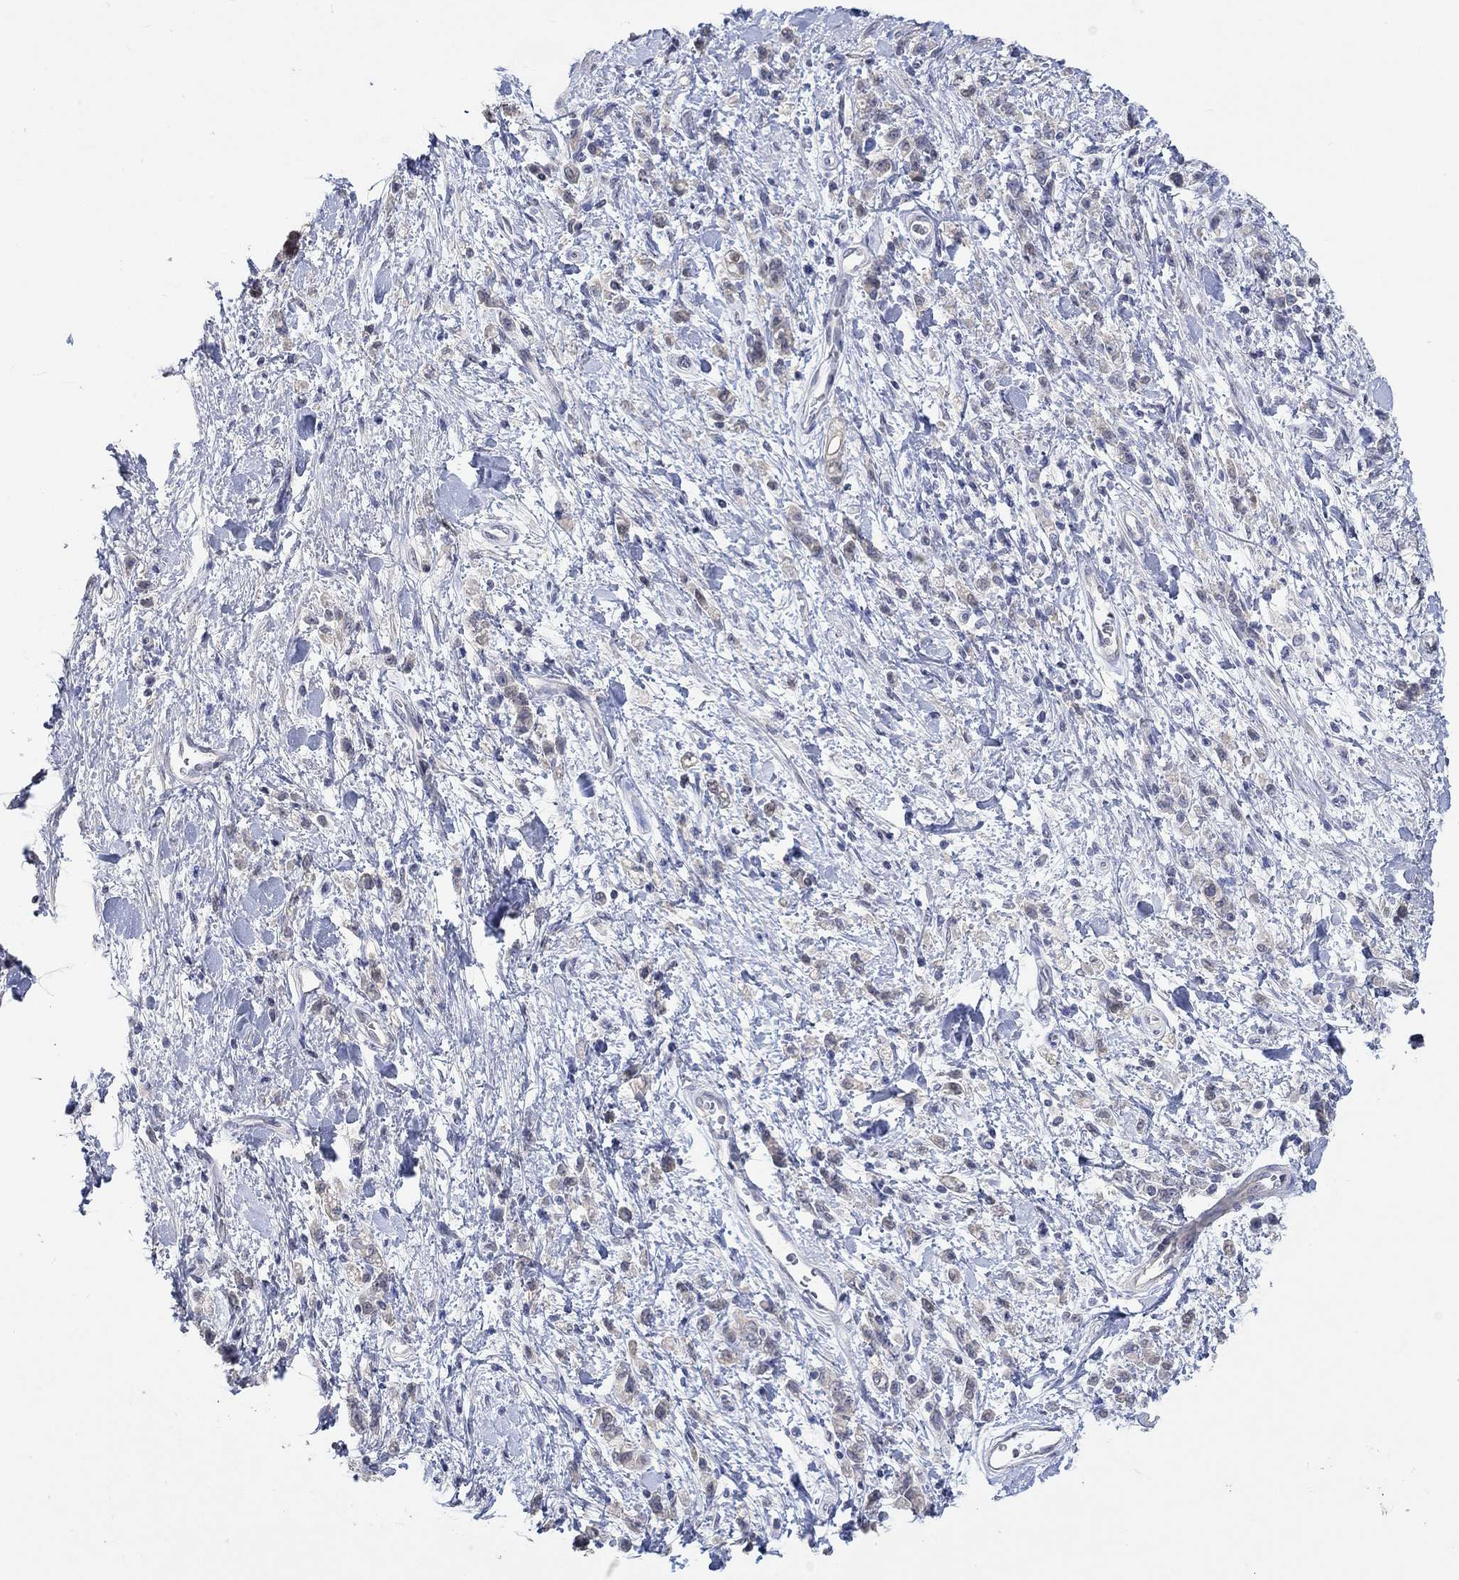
{"staining": {"intensity": "negative", "quantity": "none", "location": "none"}, "tissue": "stomach cancer", "cell_type": "Tumor cells", "image_type": "cancer", "snomed": [{"axis": "morphology", "description": "Adenocarcinoma, NOS"}, {"axis": "topography", "description": "Stomach"}], "caption": "This is an immunohistochemistry (IHC) image of human stomach cancer (adenocarcinoma). There is no staining in tumor cells.", "gene": "PNMA5", "patient": {"sex": "male", "age": 77}}